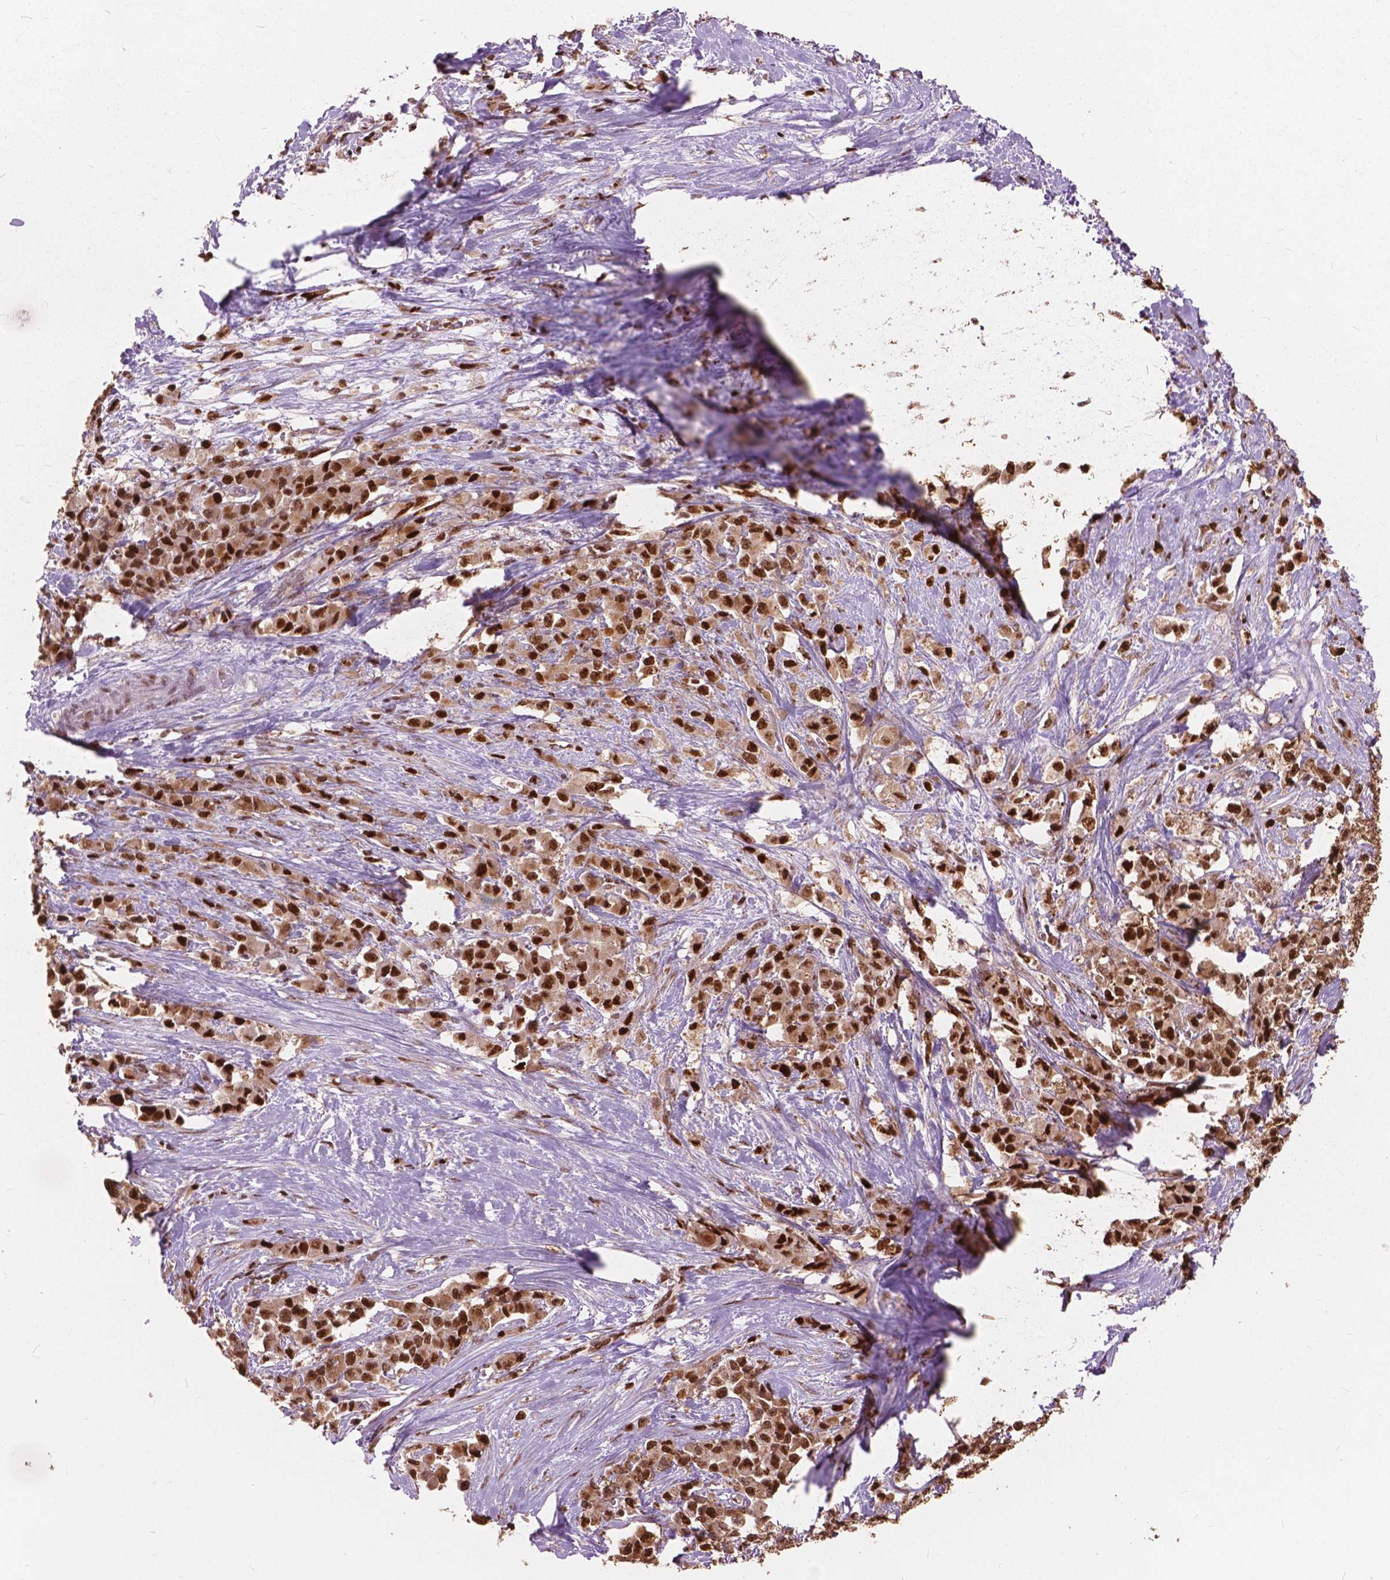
{"staining": {"intensity": "strong", "quantity": ">75%", "location": "nuclear"}, "tissue": "stomach cancer", "cell_type": "Tumor cells", "image_type": "cancer", "snomed": [{"axis": "morphology", "description": "Adenocarcinoma, NOS"}, {"axis": "topography", "description": "Stomach"}], "caption": "Protein staining of stomach cancer (adenocarcinoma) tissue shows strong nuclear expression in about >75% of tumor cells. (DAB (3,3'-diaminobenzidine) = brown stain, brightfield microscopy at high magnification).", "gene": "ANP32B", "patient": {"sex": "female", "age": 76}}